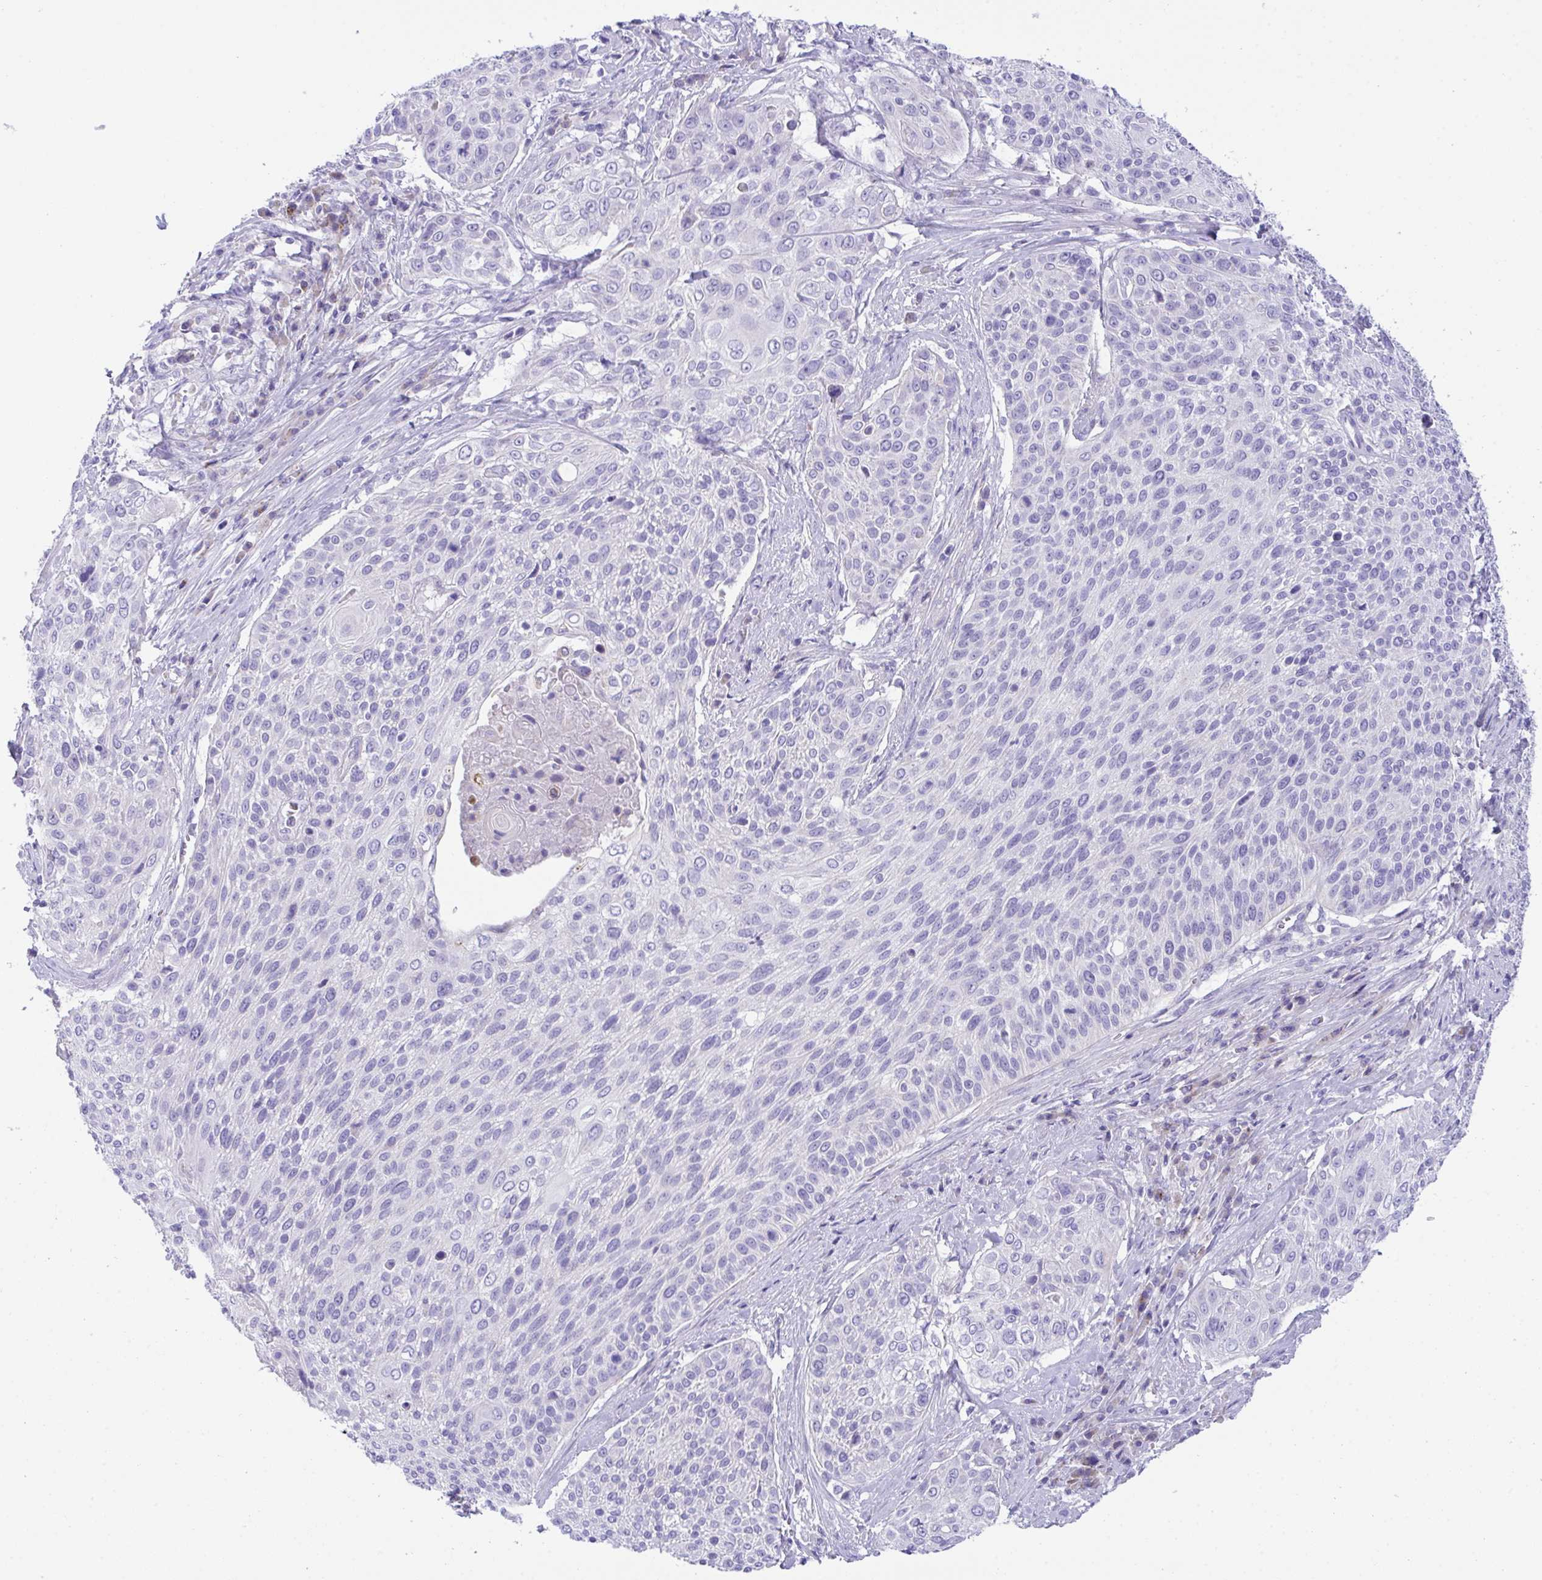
{"staining": {"intensity": "negative", "quantity": "none", "location": "none"}, "tissue": "cervical cancer", "cell_type": "Tumor cells", "image_type": "cancer", "snomed": [{"axis": "morphology", "description": "Squamous cell carcinoma, NOS"}, {"axis": "topography", "description": "Cervix"}], "caption": "Cervical cancer stained for a protein using IHC exhibits no expression tumor cells.", "gene": "TMEM106B", "patient": {"sex": "female", "age": 31}}